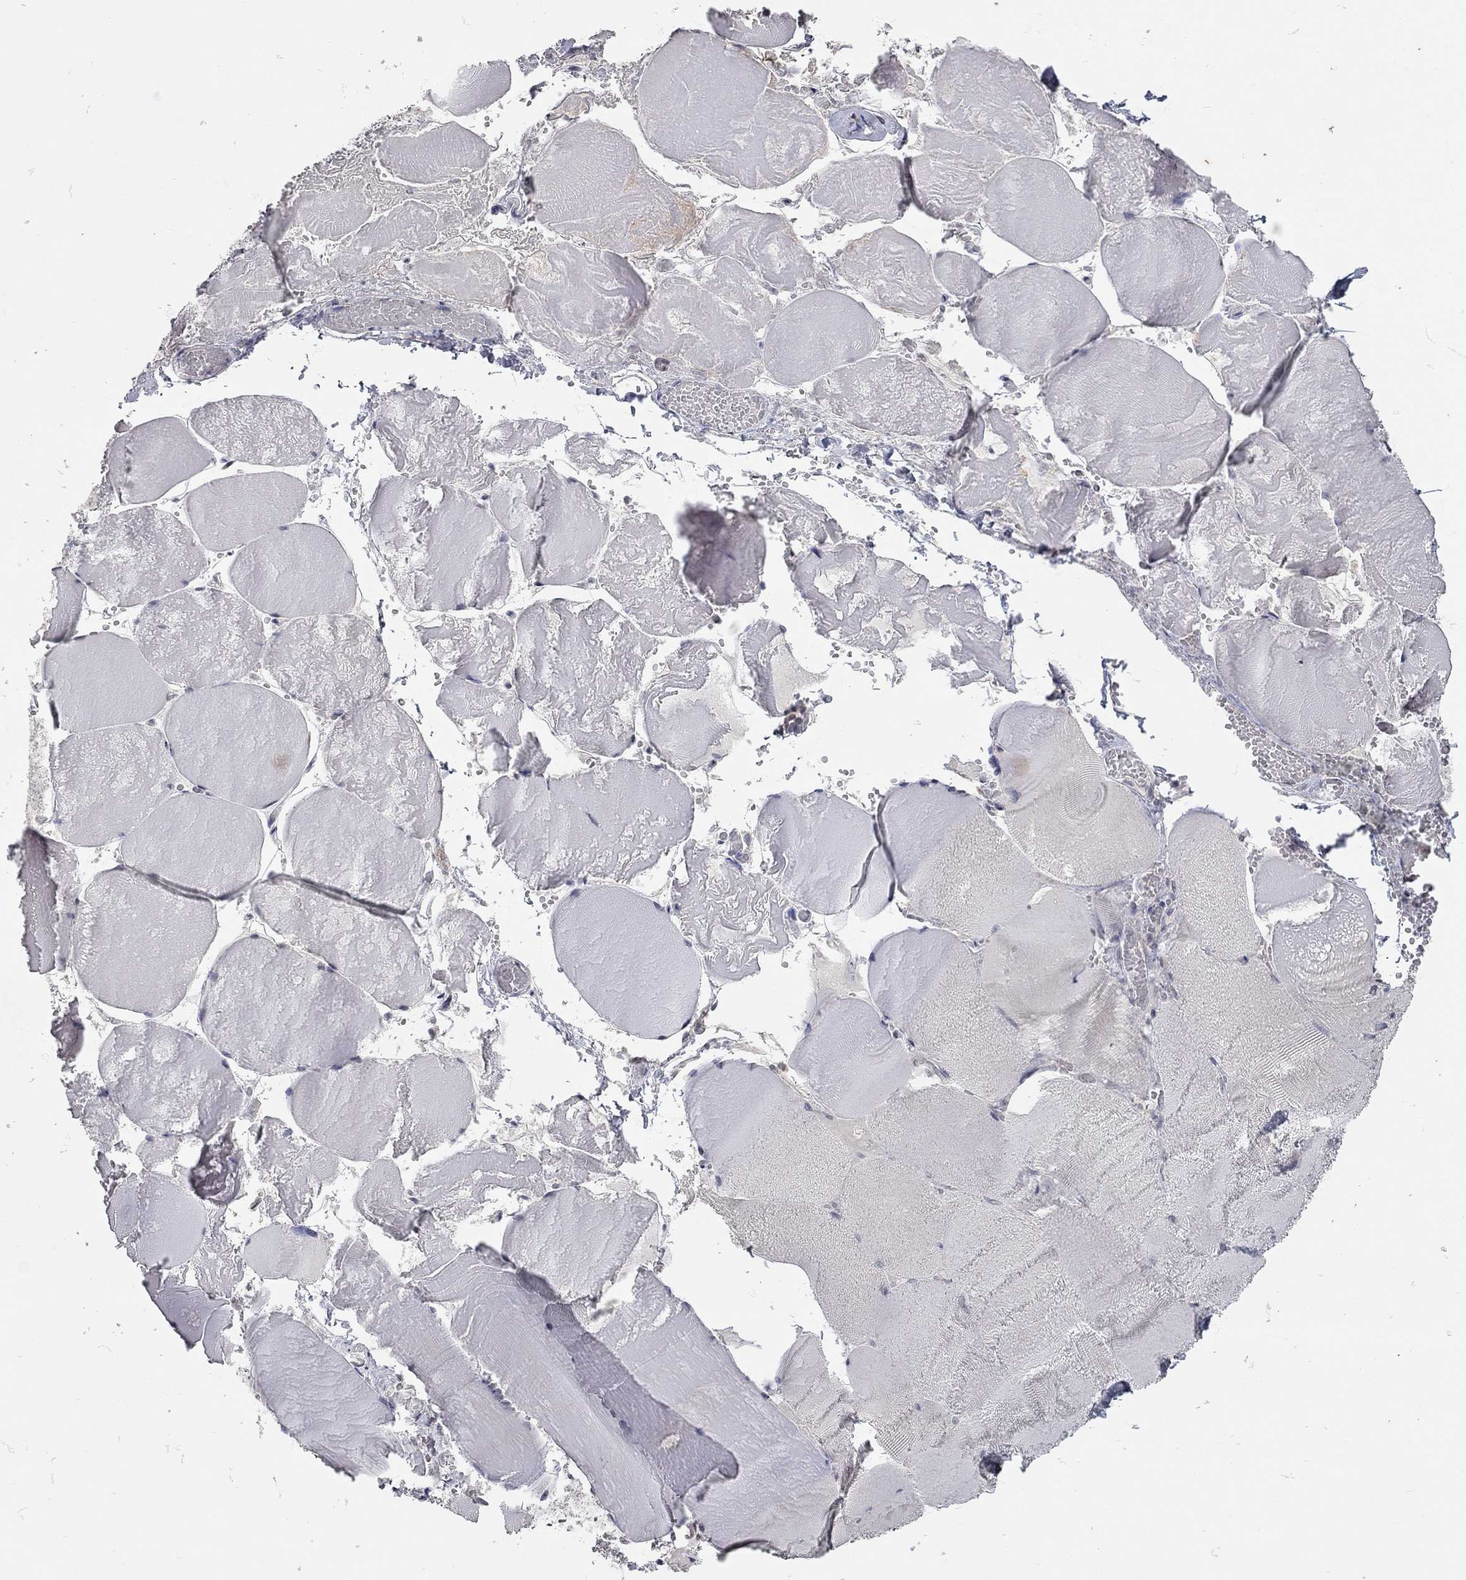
{"staining": {"intensity": "negative", "quantity": "none", "location": "none"}, "tissue": "skeletal muscle", "cell_type": "Myocytes", "image_type": "normal", "snomed": [{"axis": "morphology", "description": "Normal tissue, NOS"}, {"axis": "morphology", "description": "Malignant melanoma, Metastatic site"}, {"axis": "topography", "description": "Skeletal muscle"}], "caption": "This is a histopathology image of IHC staining of benign skeletal muscle, which shows no expression in myocytes. (DAB (3,3'-diaminobenzidine) immunohistochemistry (IHC), high magnification).", "gene": "XAGE2", "patient": {"sex": "male", "age": 50}}